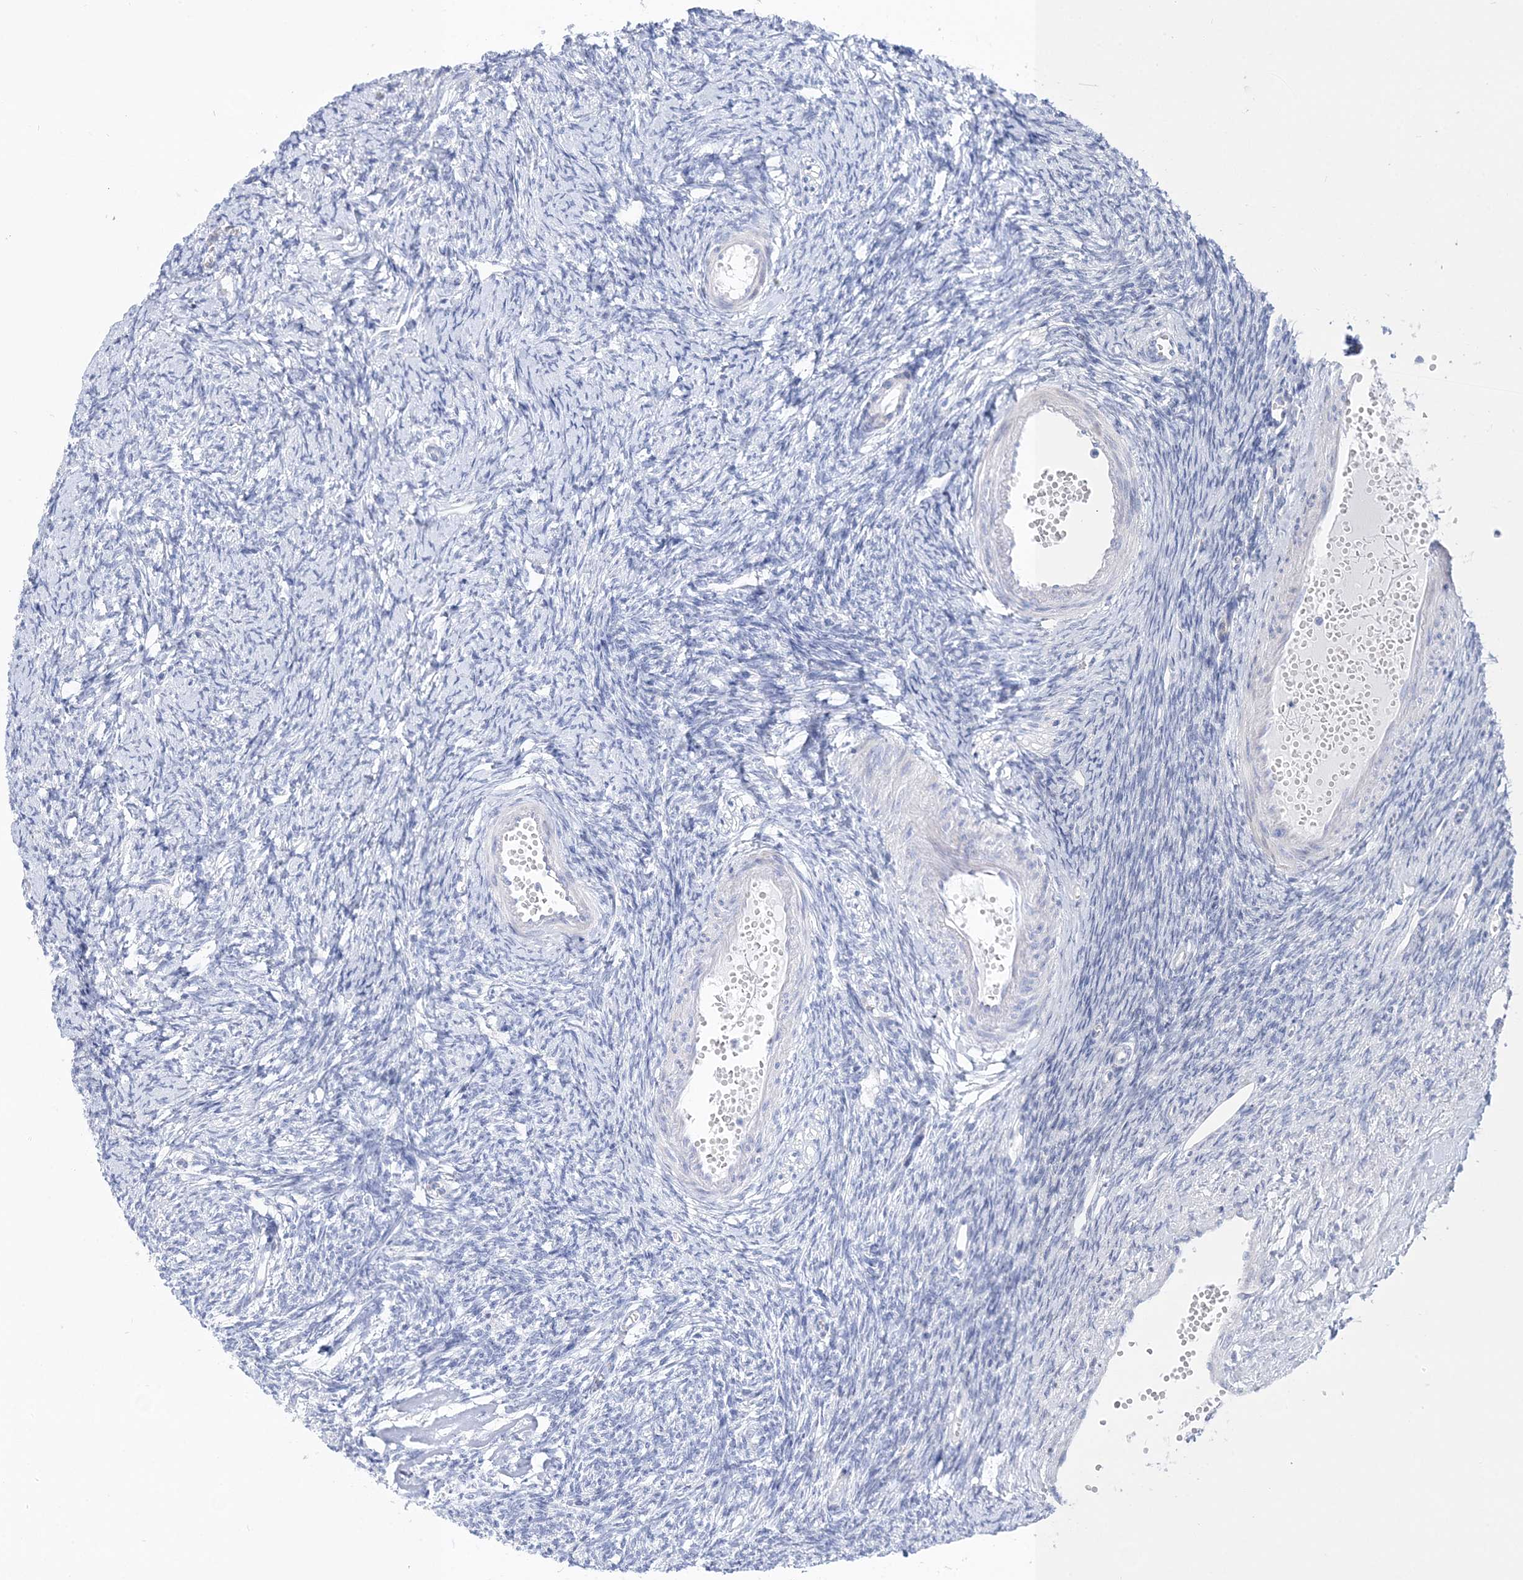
{"staining": {"intensity": "weak", "quantity": ">75%", "location": "cytoplasmic/membranous"}, "tissue": "ovary", "cell_type": "Follicle cells", "image_type": "normal", "snomed": [{"axis": "morphology", "description": "Normal tissue, NOS"}, {"axis": "morphology", "description": "Cyst, NOS"}, {"axis": "topography", "description": "Ovary"}], "caption": "Brown immunohistochemical staining in benign human ovary exhibits weak cytoplasmic/membranous expression in about >75% of follicle cells. The protein is shown in brown color, while the nuclei are stained blue.", "gene": "TSPYL6", "patient": {"sex": "female", "age": 33}}